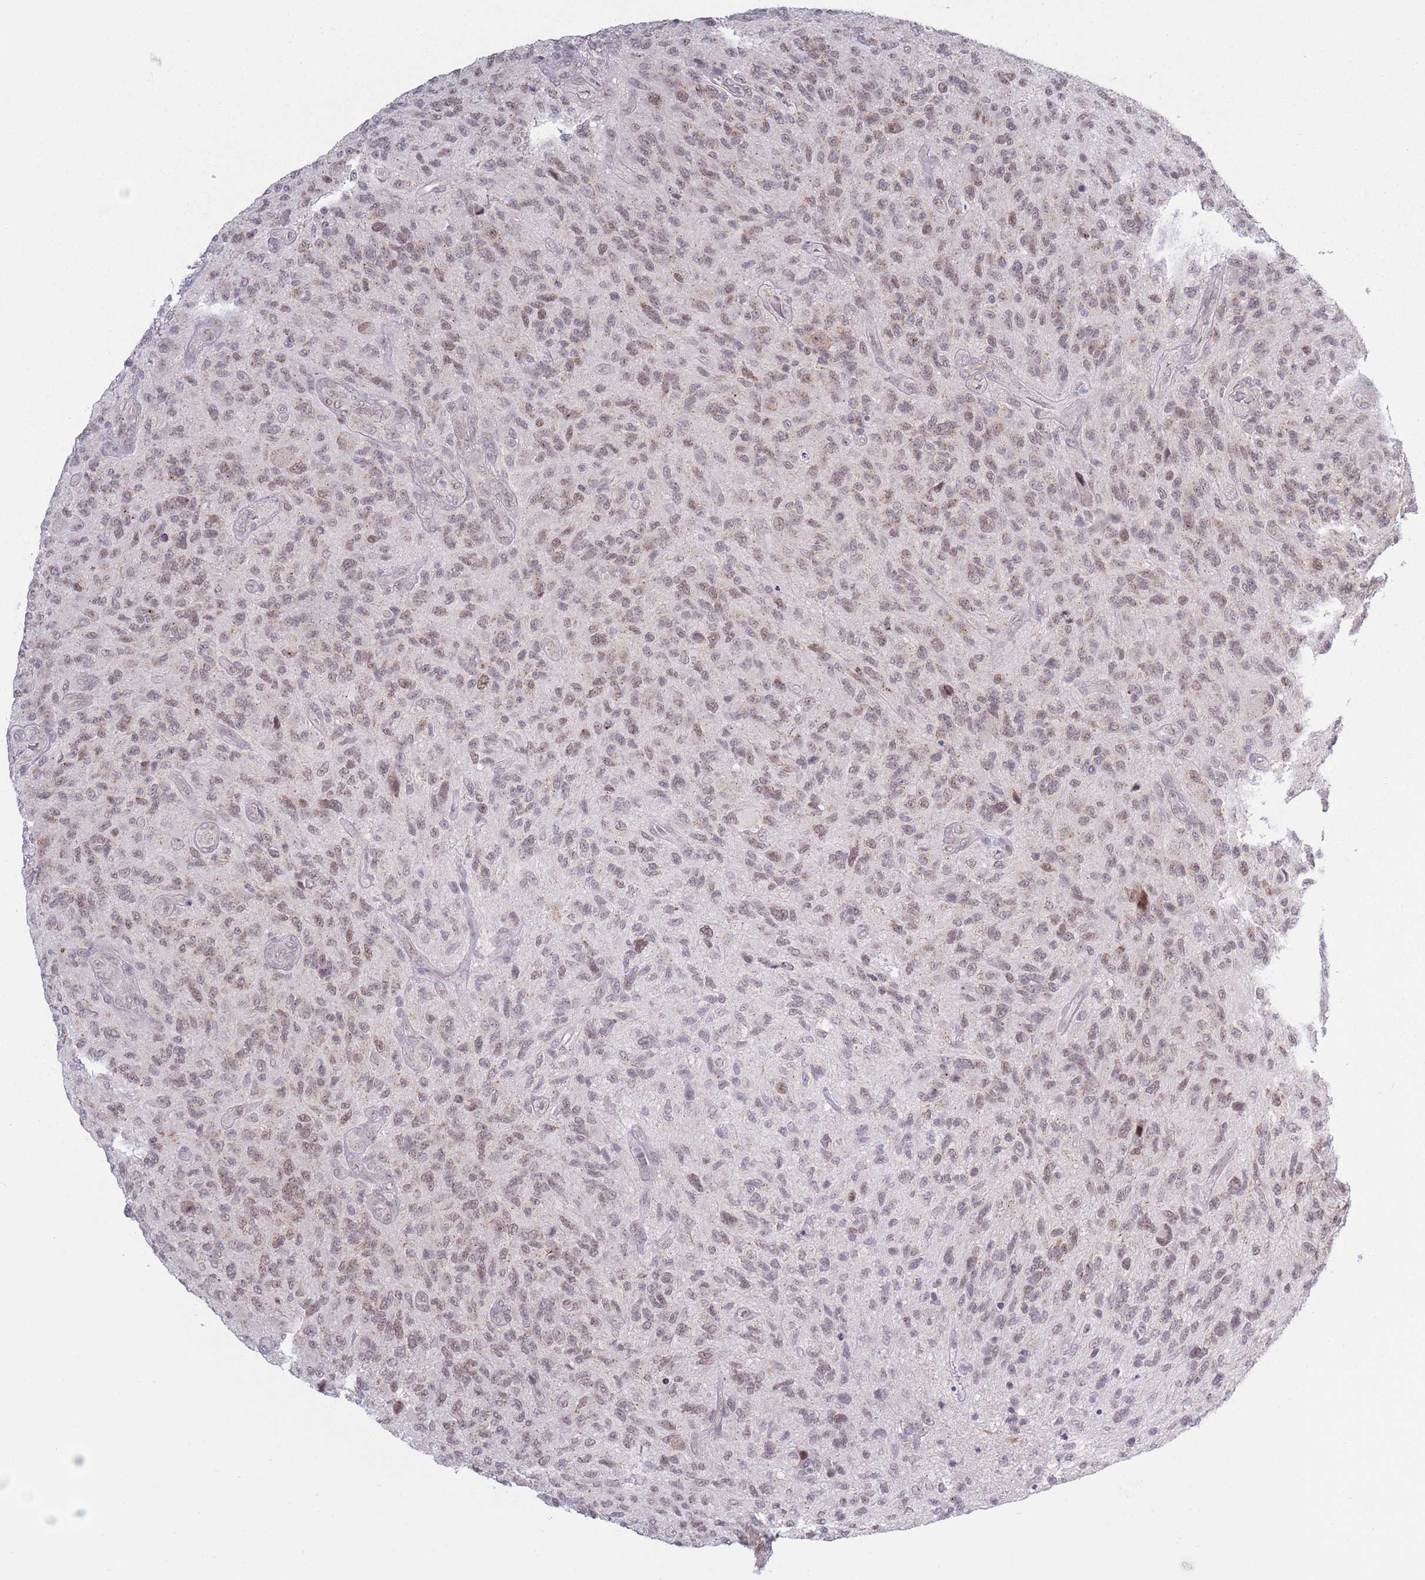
{"staining": {"intensity": "moderate", "quantity": "25%-75%", "location": "nuclear"}, "tissue": "glioma", "cell_type": "Tumor cells", "image_type": "cancer", "snomed": [{"axis": "morphology", "description": "Glioma, malignant, High grade"}, {"axis": "topography", "description": "Brain"}], "caption": "The image demonstrates immunohistochemical staining of malignant glioma (high-grade). There is moderate nuclear positivity is identified in approximately 25%-75% of tumor cells.", "gene": "MRPL34", "patient": {"sex": "male", "age": 47}}